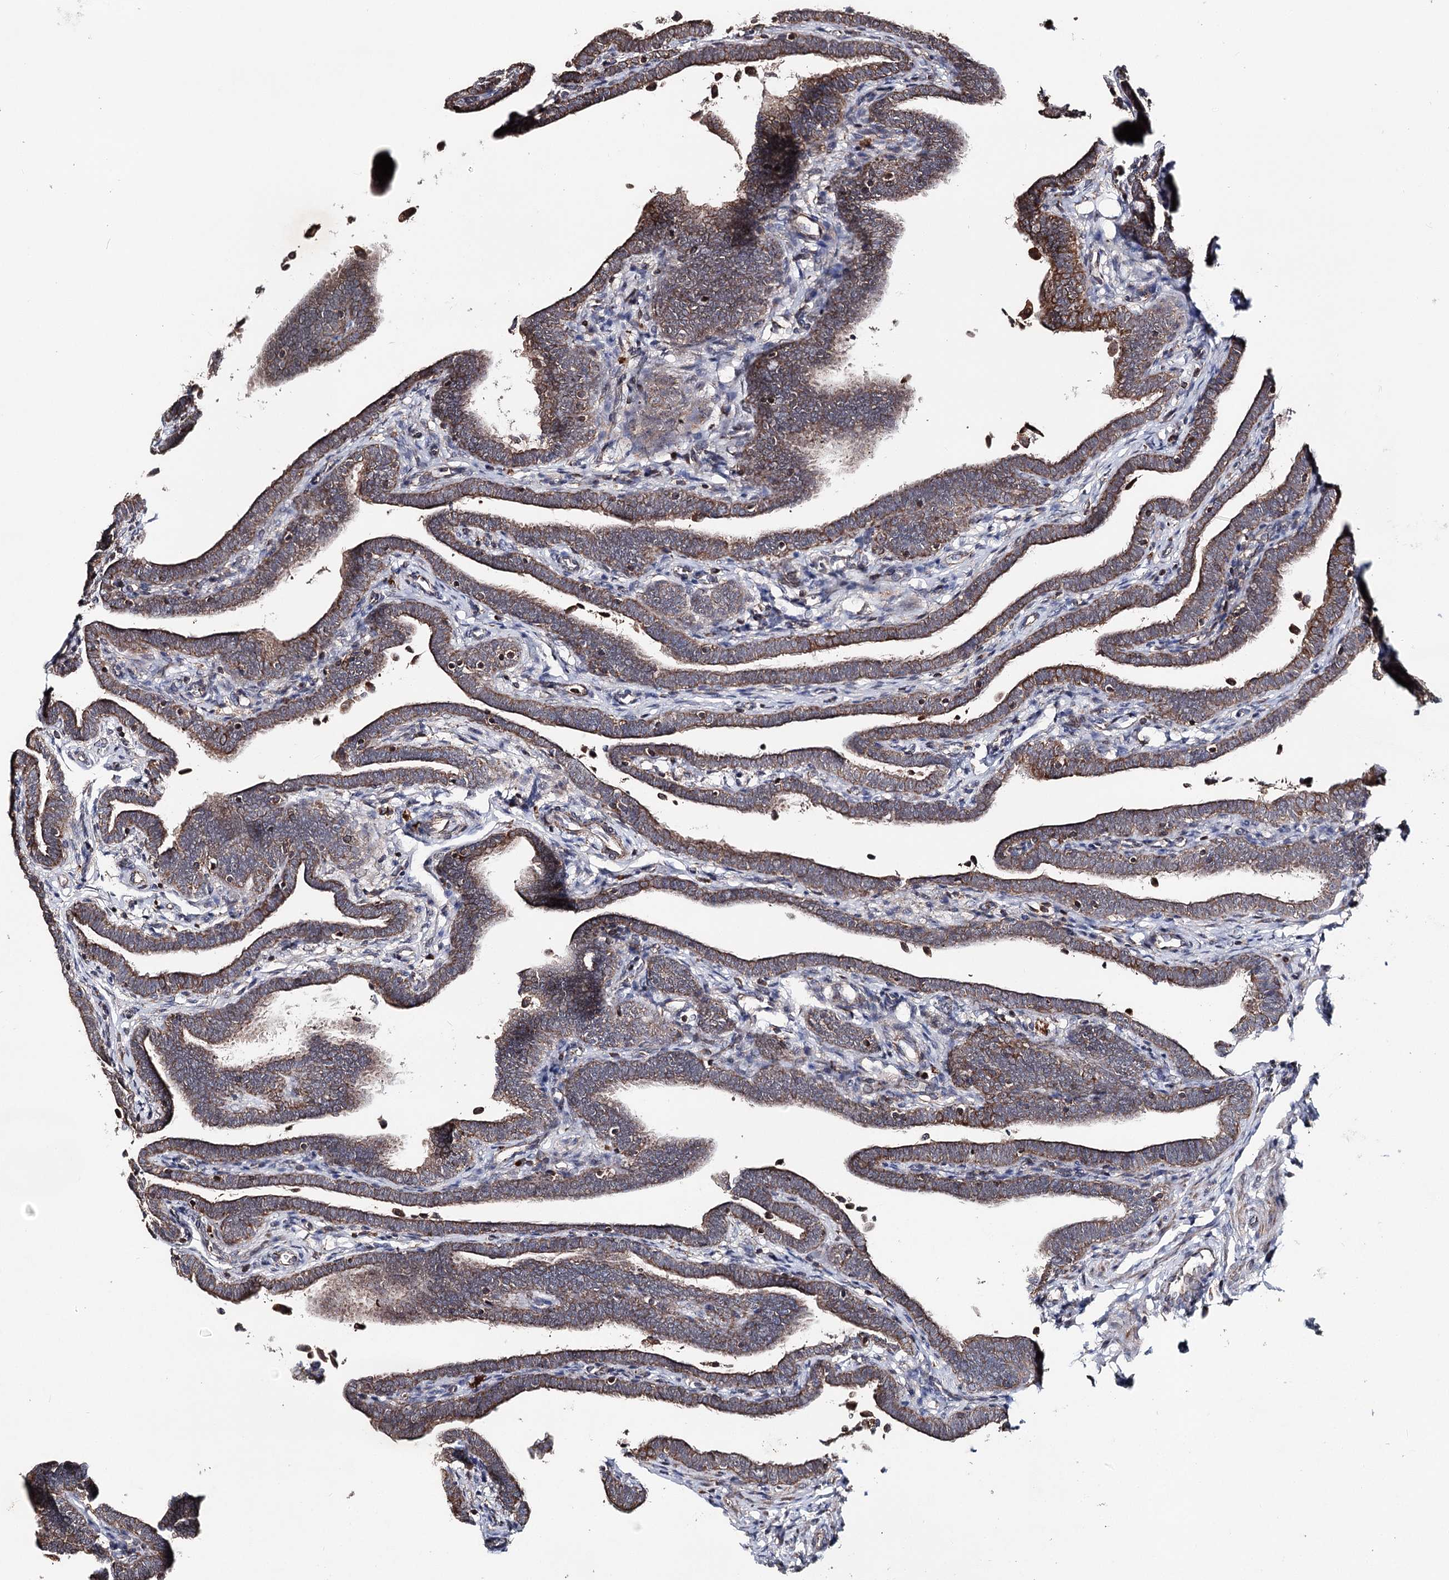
{"staining": {"intensity": "moderate", "quantity": ">75%", "location": "cytoplasmic/membranous"}, "tissue": "fallopian tube", "cell_type": "Glandular cells", "image_type": "normal", "snomed": [{"axis": "morphology", "description": "Normal tissue, NOS"}, {"axis": "topography", "description": "Fallopian tube"}], "caption": "Brown immunohistochemical staining in normal human fallopian tube exhibits moderate cytoplasmic/membranous expression in approximately >75% of glandular cells.", "gene": "MINDY3", "patient": {"sex": "female", "age": 36}}